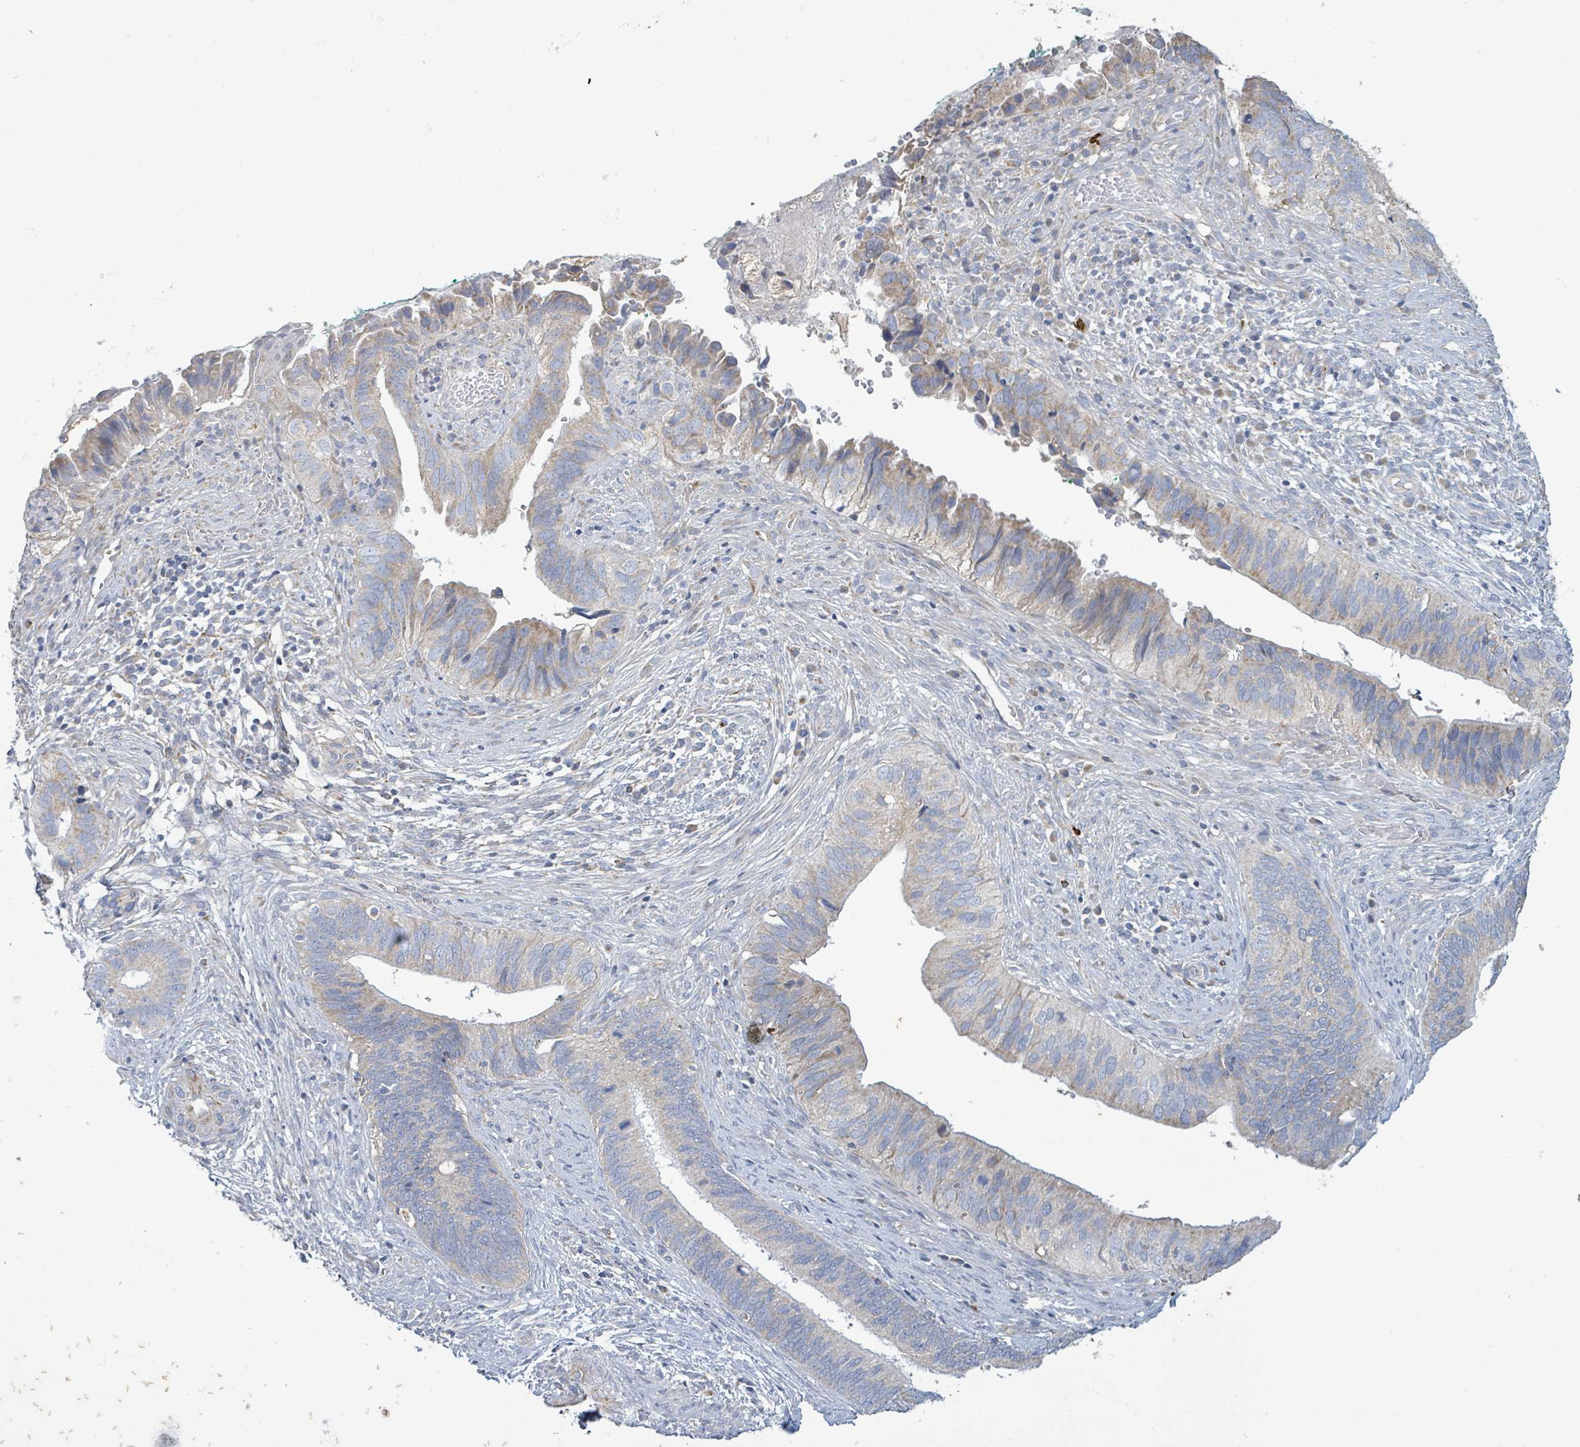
{"staining": {"intensity": "weak", "quantity": ">75%", "location": "cytoplasmic/membranous"}, "tissue": "cervical cancer", "cell_type": "Tumor cells", "image_type": "cancer", "snomed": [{"axis": "morphology", "description": "Adenocarcinoma, NOS"}, {"axis": "topography", "description": "Cervix"}], "caption": "The image shows immunohistochemical staining of cervical cancer (adenocarcinoma). There is weak cytoplasmic/membranous expression is seen in about >75% of tumor cells.", "gene": "ALG12", "patient": {"sex": "female", "age": 42}}